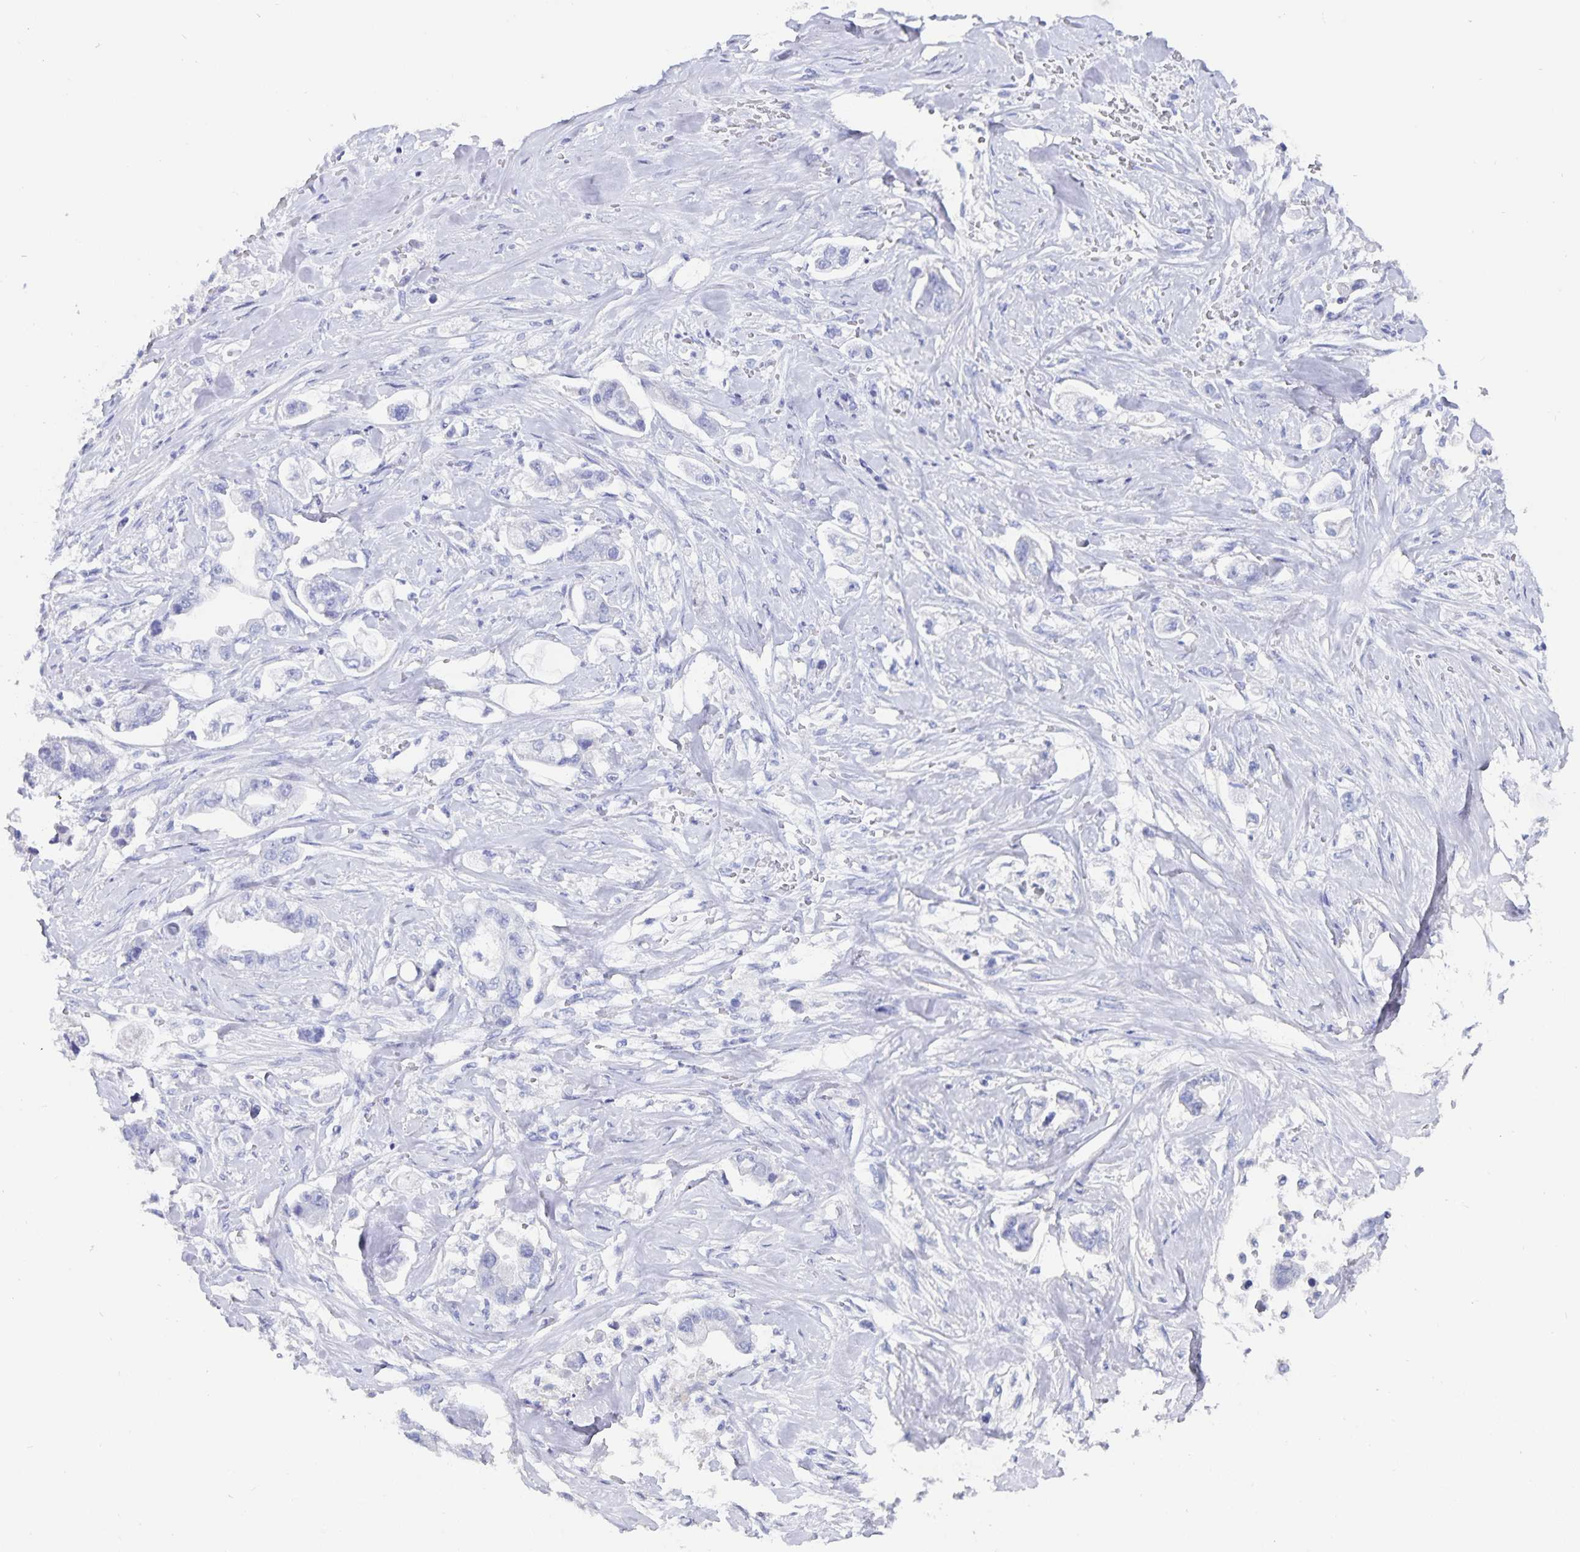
{"staining": {"intensity": "negative", "quantity": "none", "location": "none"}, "tissue": "stomach cancer", "cell_type": "Tumor cells", "image_type": "cancer", "snomed": [{"axis": "morphology", "description": "Adenocarcinoma, NOS"}, {"axis": "topography", "description": "Stomach"}], "caption": "There is no significant positivity in tumor cells of adenocarcinoma (stomach). (Brightfield microscopy of DAB immunohistochemistry at high magnification).", "gene": "C19orf73", "patient": {"sex": "male", "age": 62}}